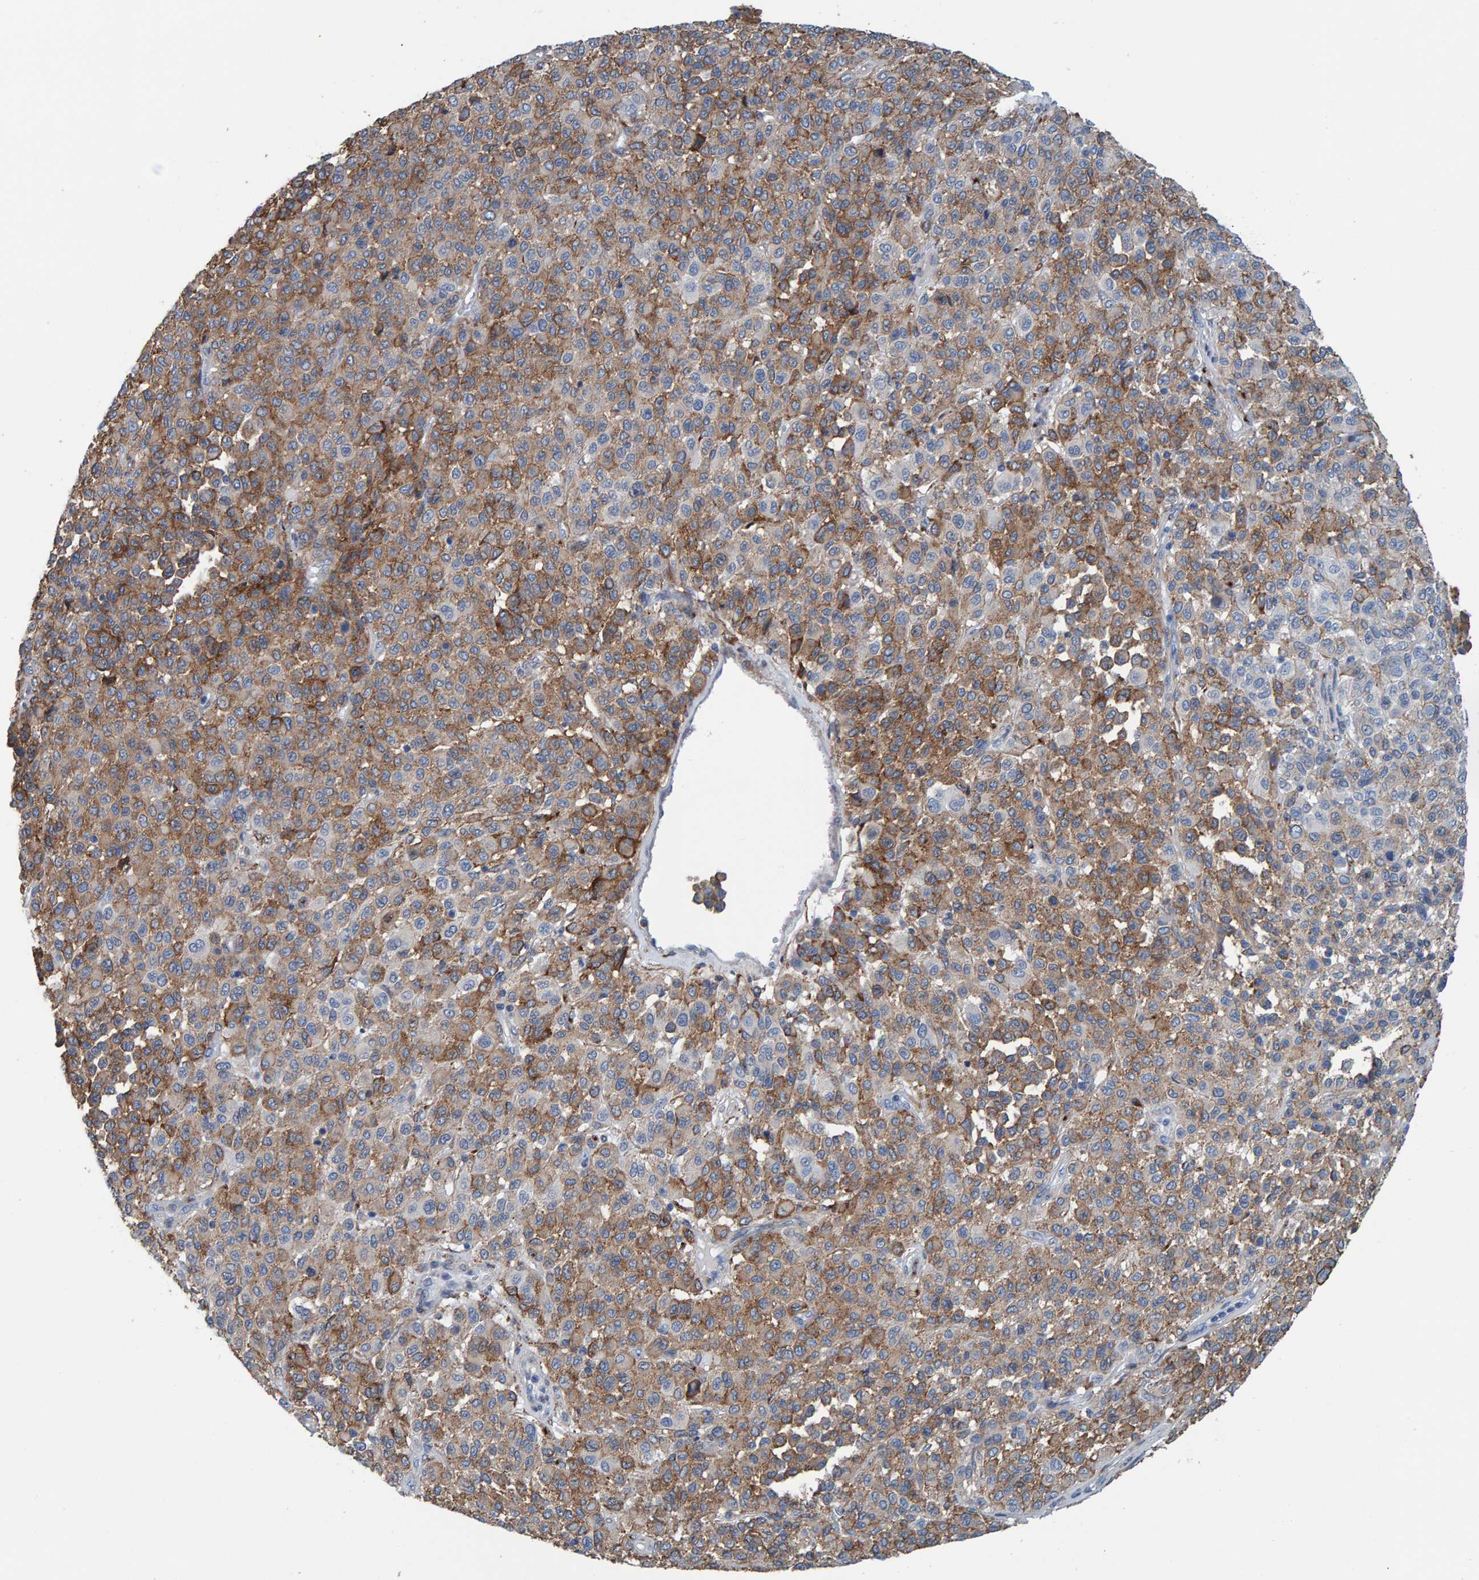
{"staining": {"intensity": "moderate", "quantity": "25%-75%", "location": "cytoplasmic/membranous"}, "tissue": "melanoma", "cell_type": "Tumor cells", "image_type": "cancer", "snomed": [{"axis": "morphology", "description": "Malignant melanoma, Metastatic site"}, {"axis": "topography", "description": "Pancreas"}], "caption": "Approximately 25%-75% of tumor cells in melanoma demonstrate moderate cytoplasmic/membranous protein staining as visualized by brown immunohistochemical staining.", "gene": "LRP1", "patient": {"sex": "female", "age": 30}}